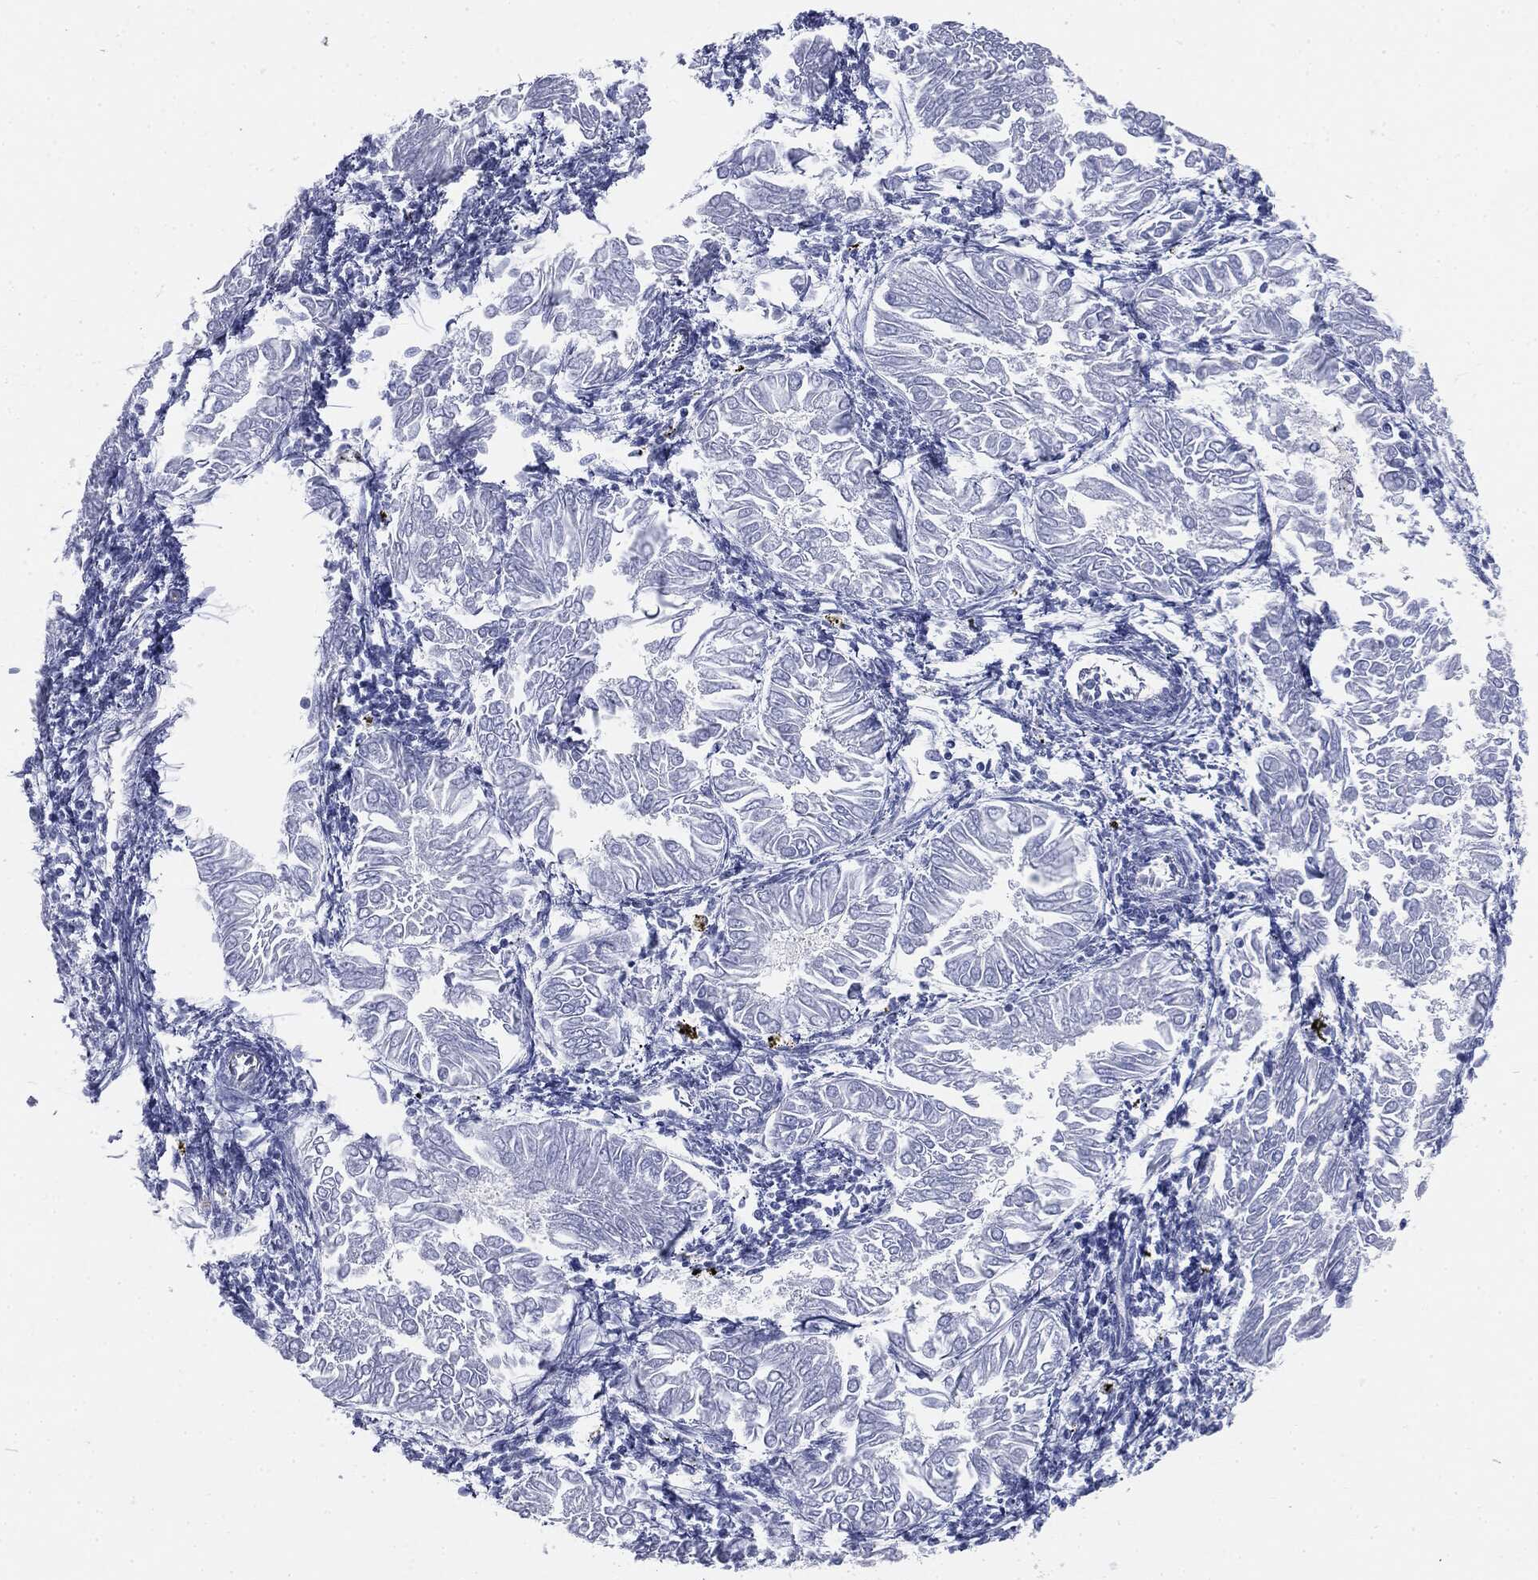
{"staining": {"intensity": "negative", "quantity": "none", "location": "none"}, "tissue": "endometrial cancer", "cell_type": "Tumor cells", "image_type": "cancer", "snomed": [{"axis": "morphology", "description": "Adenocarcinoma, NOS"}, {"axis": "topography", "description": "Endometrium"}], "caption": "Immunohistochemistry histopathology image of human endometrial adenocarcinoma stained for a protein (brown), which demonstrates no staining in tumor cells.", "gene": "MUC5AC", "patient": {"sex": "female", "age": 53}}